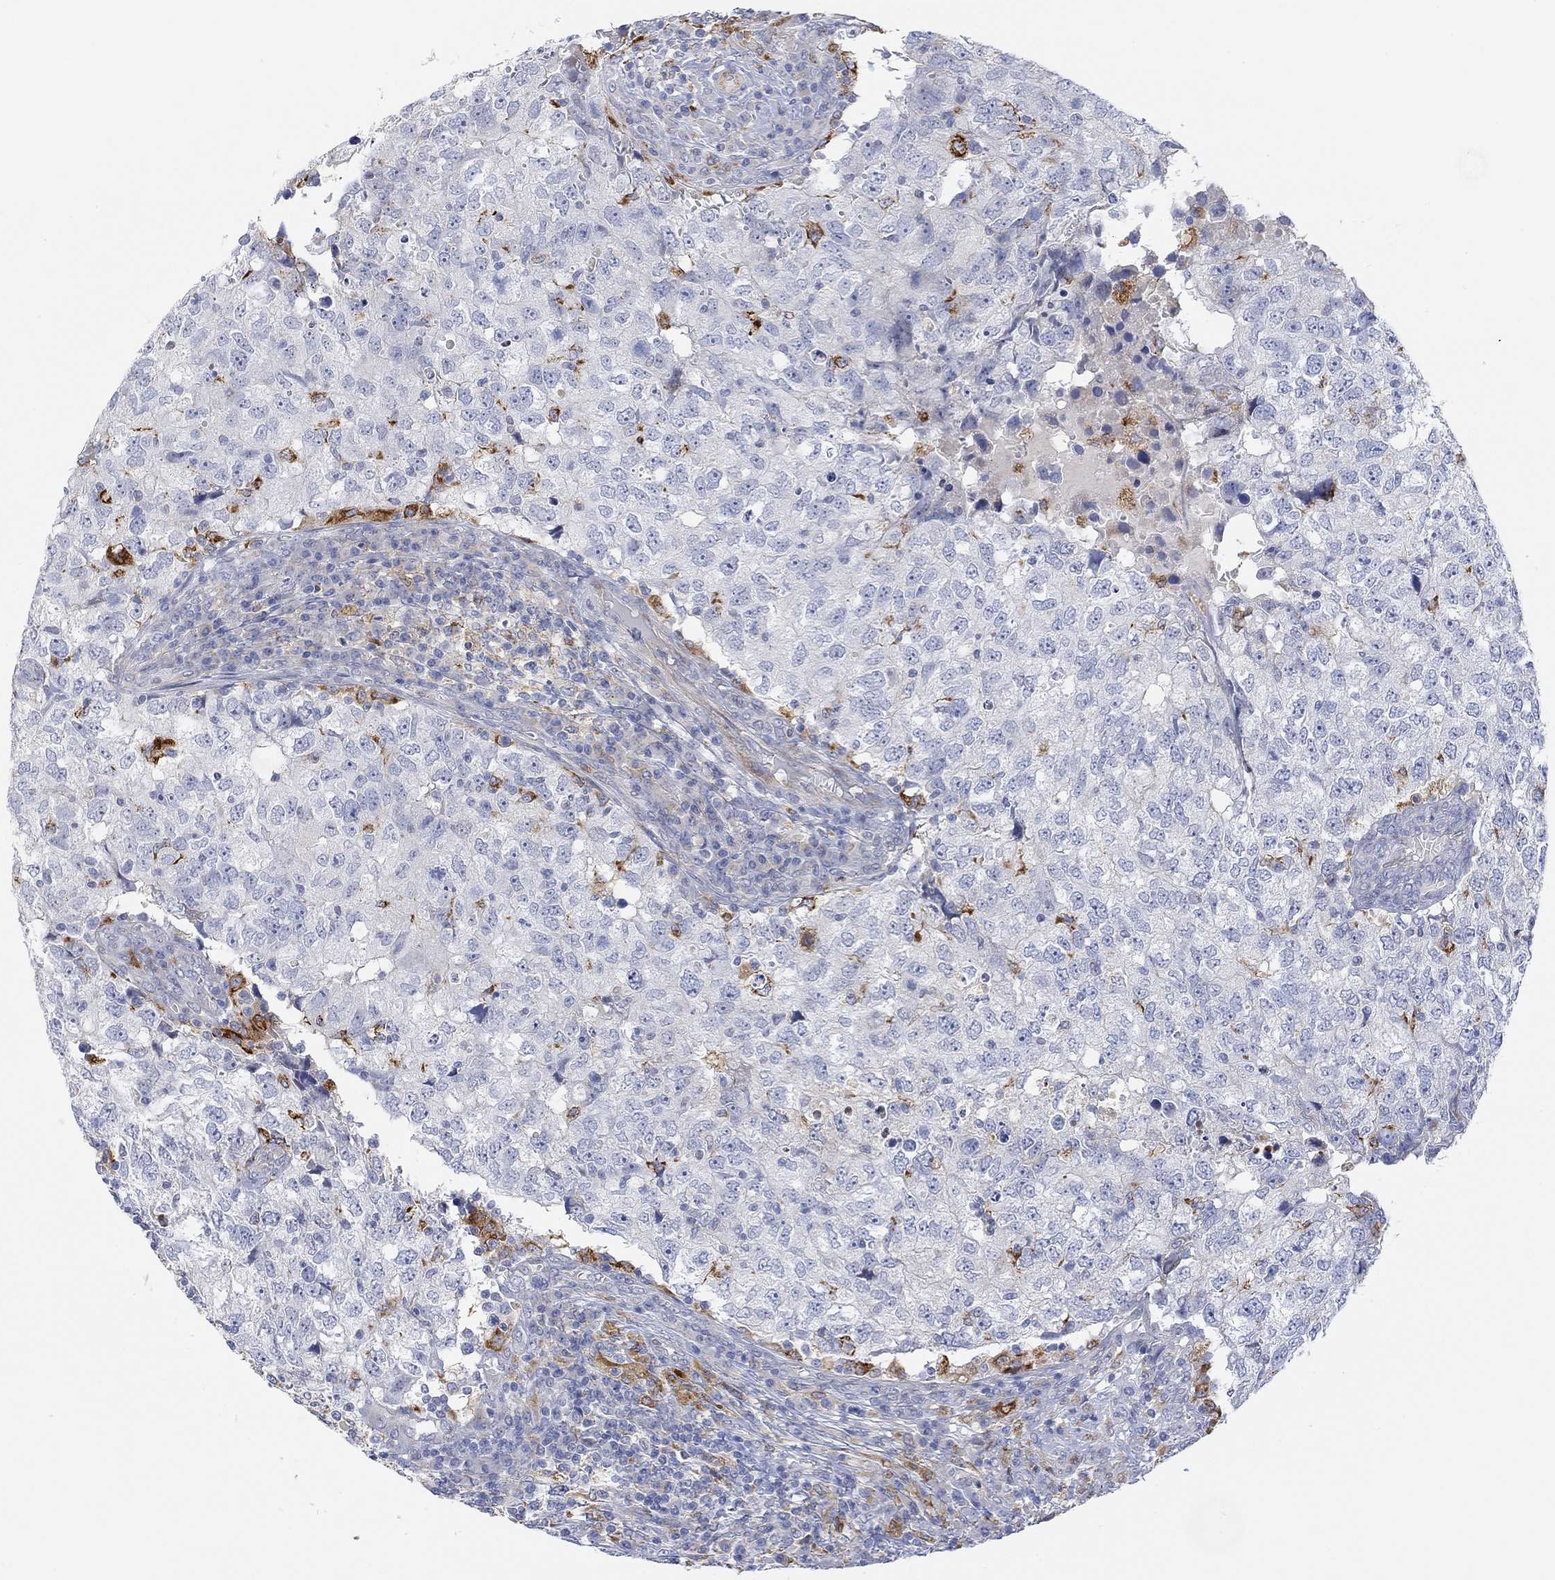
{"staining": {"intensity": "moderate", "quantity": "<25%", "location": "cytoplasmic/membranous"}, "tissue": "breast cancer", "cell_type": "Tumor cells", "image_type": "cancer", "snomed": [{"axis": "morphology", "description": "Duct carcinoma"}, {"axis": "topography", "description": "Breast"}], "caption": "Breast intraductal carcinoma tissue reveals moderate cytoplasmic/membranous expression in approximately <25% of tumor cells", "gene": "ACSL1", "patient": {"sex": "female", "age": 30}}